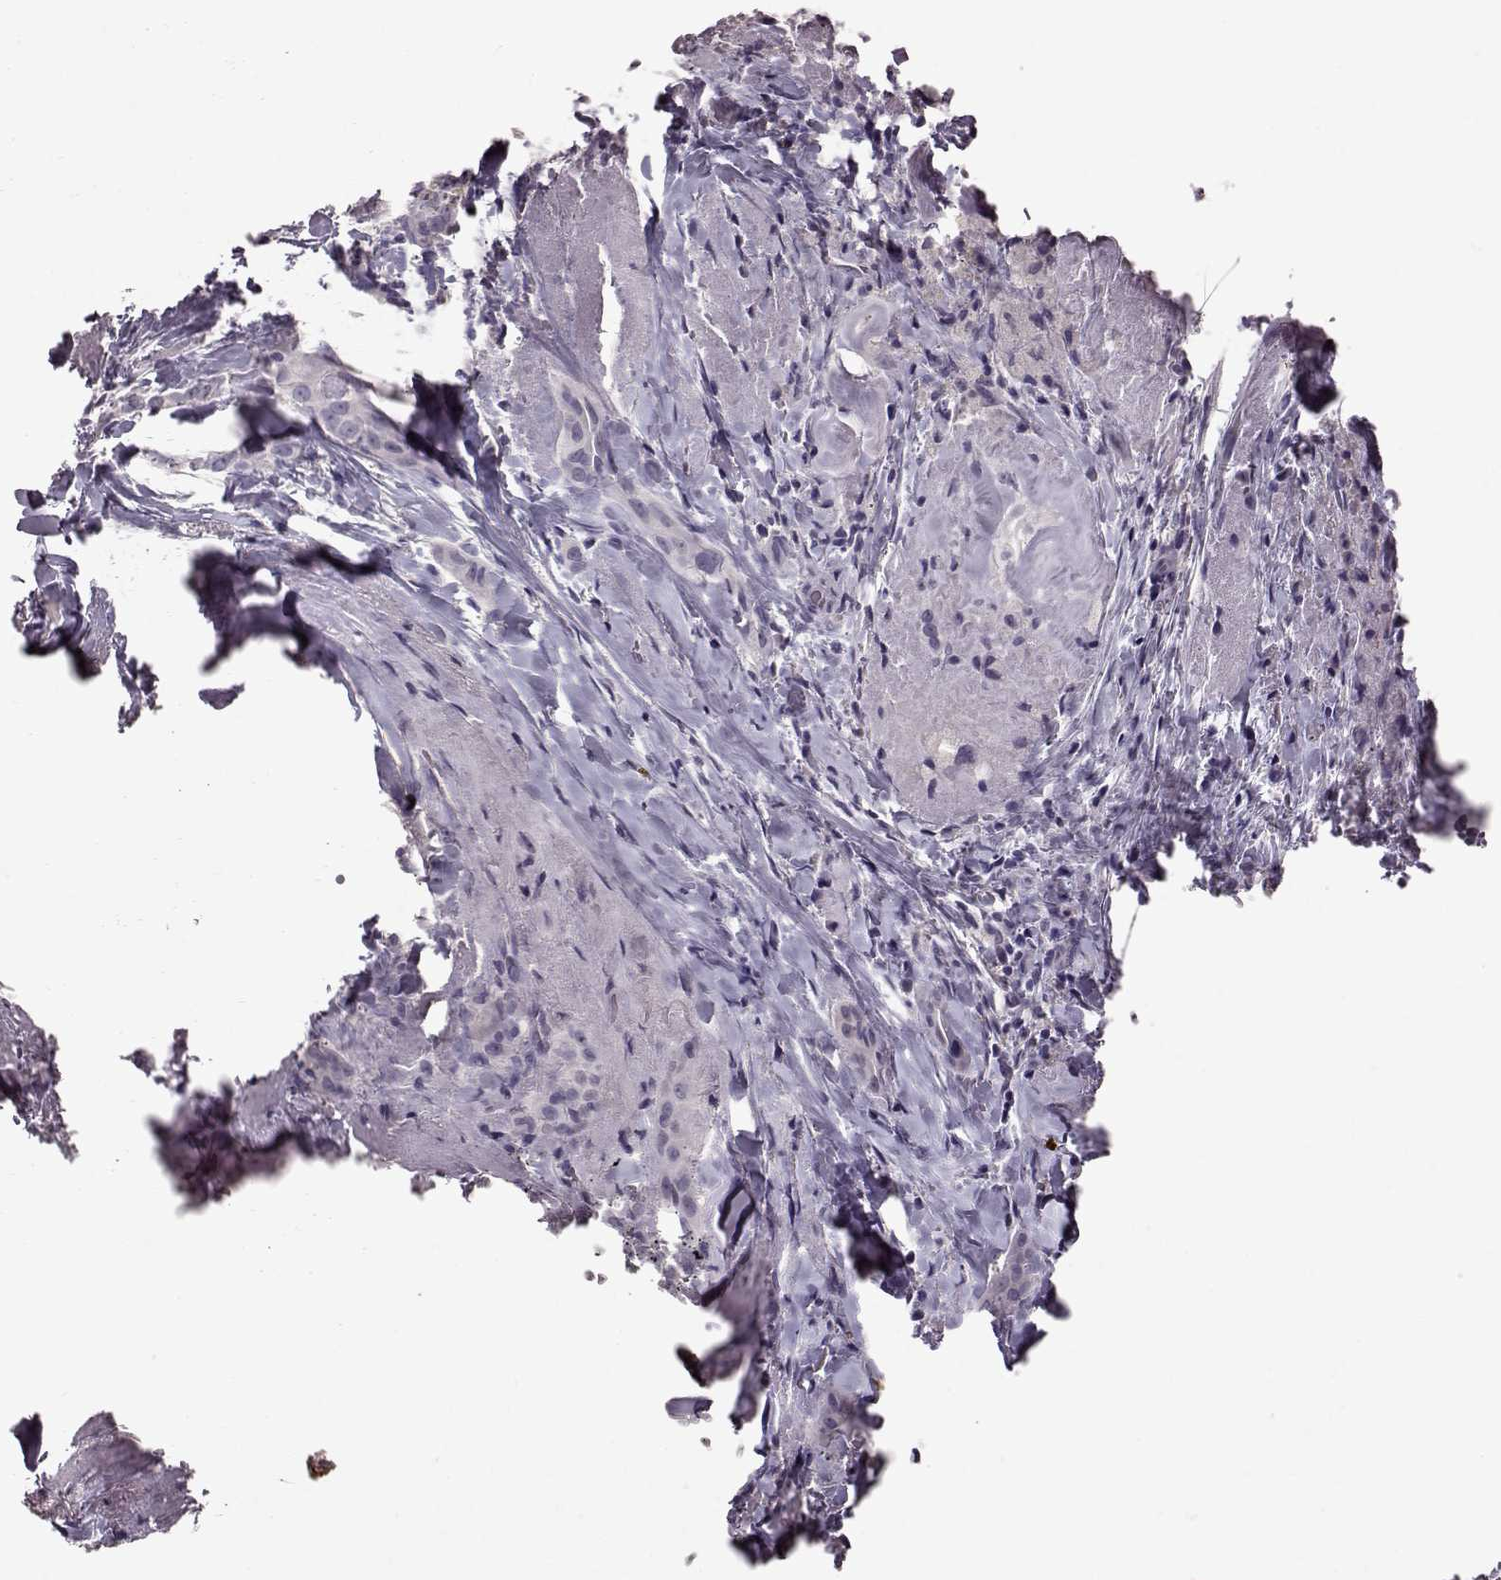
{"staining": {"intensity": "negative", "quantity": "none", "location": "none"}, "tissue": "thyroid cancer", "cell_type": "Tumor cells", "image_type": "cancer", "snomed": [{"axis": "morphology", "description": "Papillary adenocarcinoma, NOS"}, {"axis": "morphology", "description": "Papillary adenoma metastatic"}, {"axis": "topography", "description": "Thyroid gland"}], "caption": "A photomicrograph of thyroid papillary adenocarcinoma stained for a protein demonstrates no brown staining in tumor cells.", "gene": "FUT4", "patient": {"sex": "female", "age": 50}}